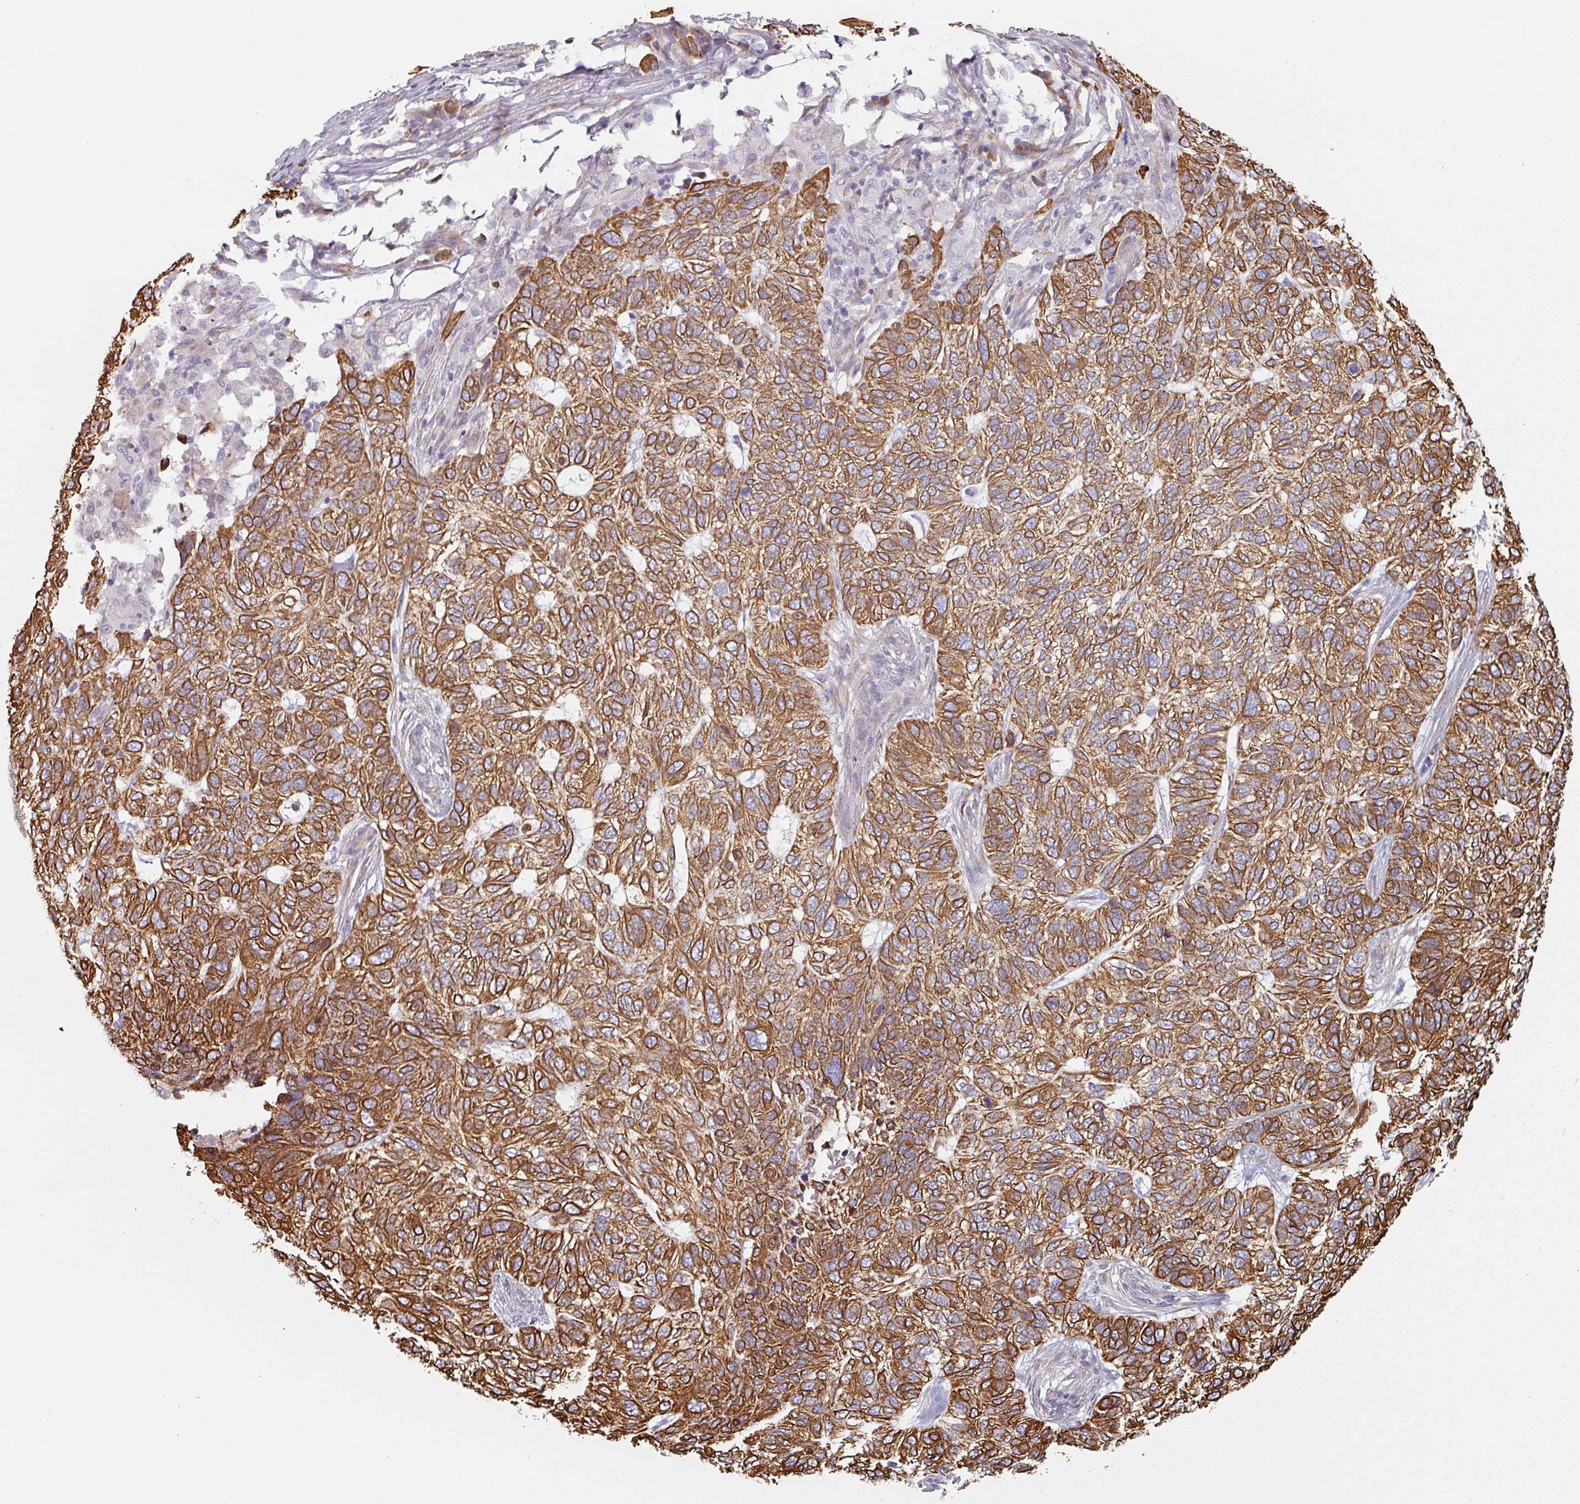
{"staining": {"intensity": "strong", "quantity": ">75%", "location": "cytoplasmic/membranous"}, "tissue": "skin cancer", "cell_type": "Tumor cells", "image_type": "cancer", "snomed": [{"axis": "morphology", "description": "Basal cell carcinoma"}, {"axis": "topography", "description": "Skin"}], "caption": "About >75% of tumor cells in skin cancer reveal strong cytoplasmic/membranous protein expression as visualized by brown immunohistochemical staining.", "gene": "CEP78", "patient": {"sex": "female", "age": 65}}